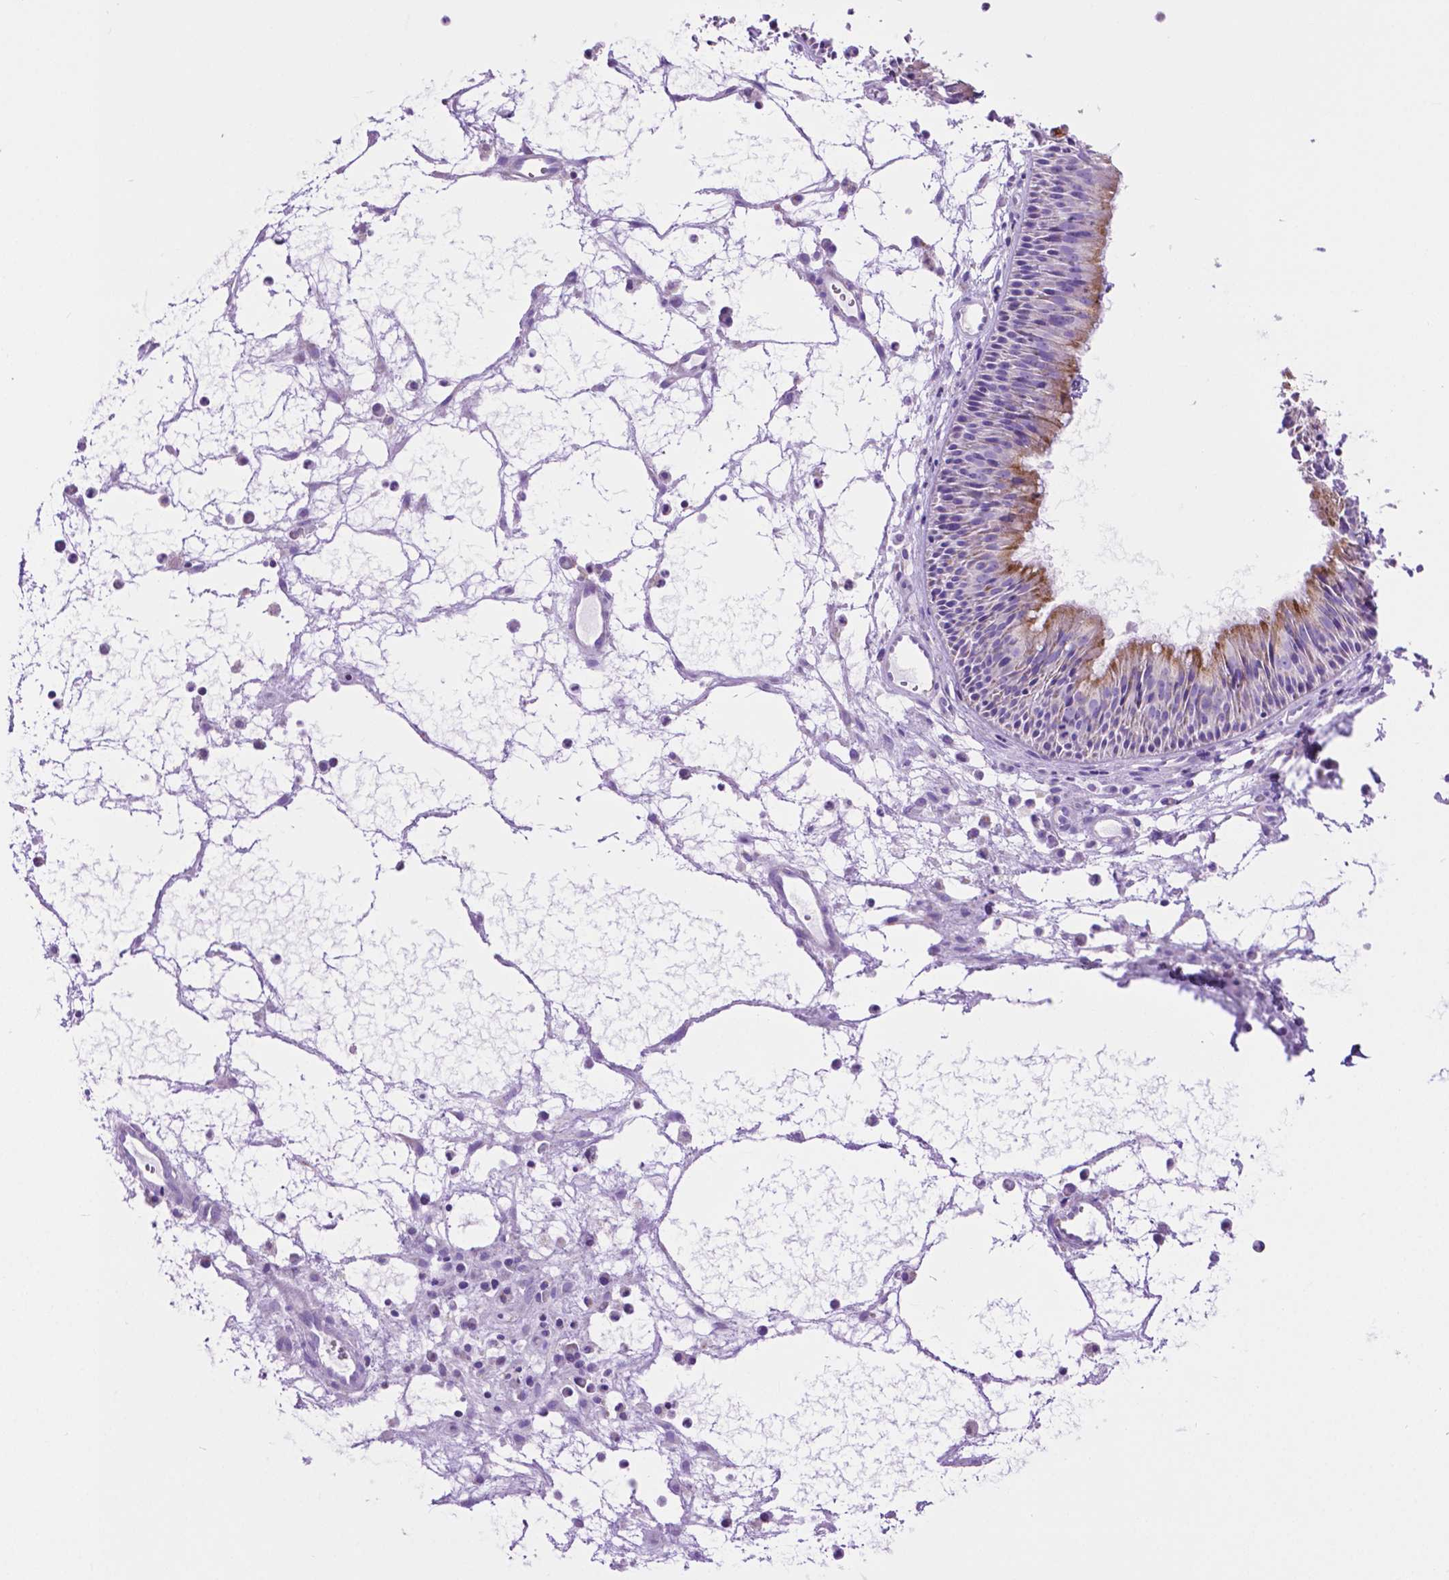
{"staining": {"intensity": "moderate", "quantity": "<25%", "location": "cytoplasmic/membranous"}, "tissue": "nasopharynx", "cell_type": "Respiratory epithelial cells", "image_type": "normal", "snomed": [{"axis": "morphology", "description": "Normal tissue, NOS"}, {"axis": "topography", "description": "Nasopharynx"}], "caption": "Human nasopharynx stained with a brown dye shows moderate cytoplasmic/membranous positive positivity in about <25% of respiratory epithelial cells.", "gene": "GDPD5", "patient": {"sex": "male", "age": 31}}